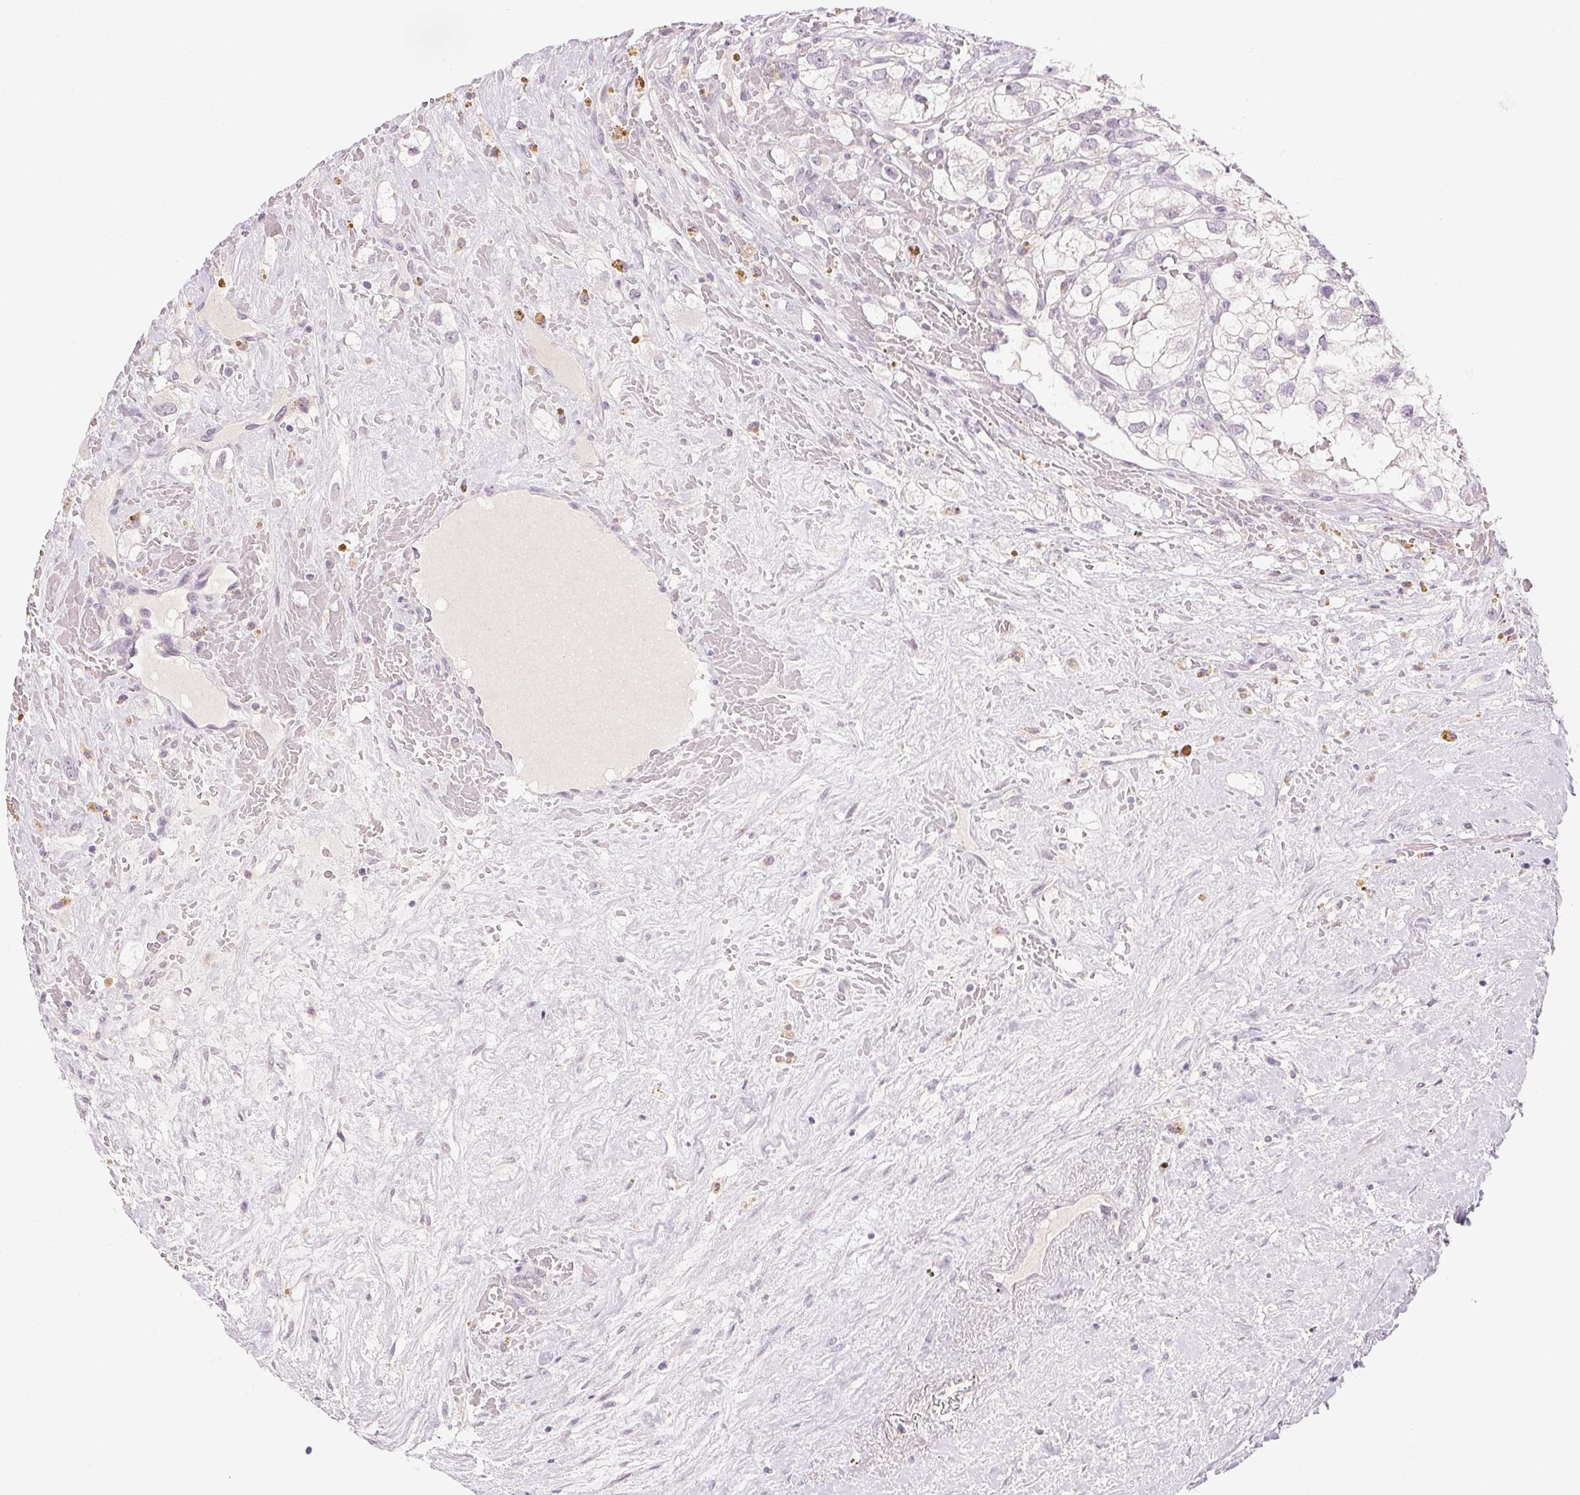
{"staining": {"intensity": "negative", "quantity": "none", "location": "none"}, "tissue": "renal cancer", "cell_type": "Tumor cells", "image_type": "cancer", "snomed": [{"axis": "morphology", "description": "Adenocarcinoma, NOS"}, {"axis": "topography", "description": "Kidney"}], "caption": "High magnification brightfield microscopy of adenocarcinoma (renal) stained with DAB (brown) and counterstained with hematoxylin (blue): tumor cells show no significant staining. Brightfield microscopy of immunohistochemistry (IHC) stained with DAB (3,3'-diaminobenzidine) (brown) and hematoxylin (blue), captured at high magnification.", "gene": "FAM168A", "patient": {"sex": "male", "age": 59}}